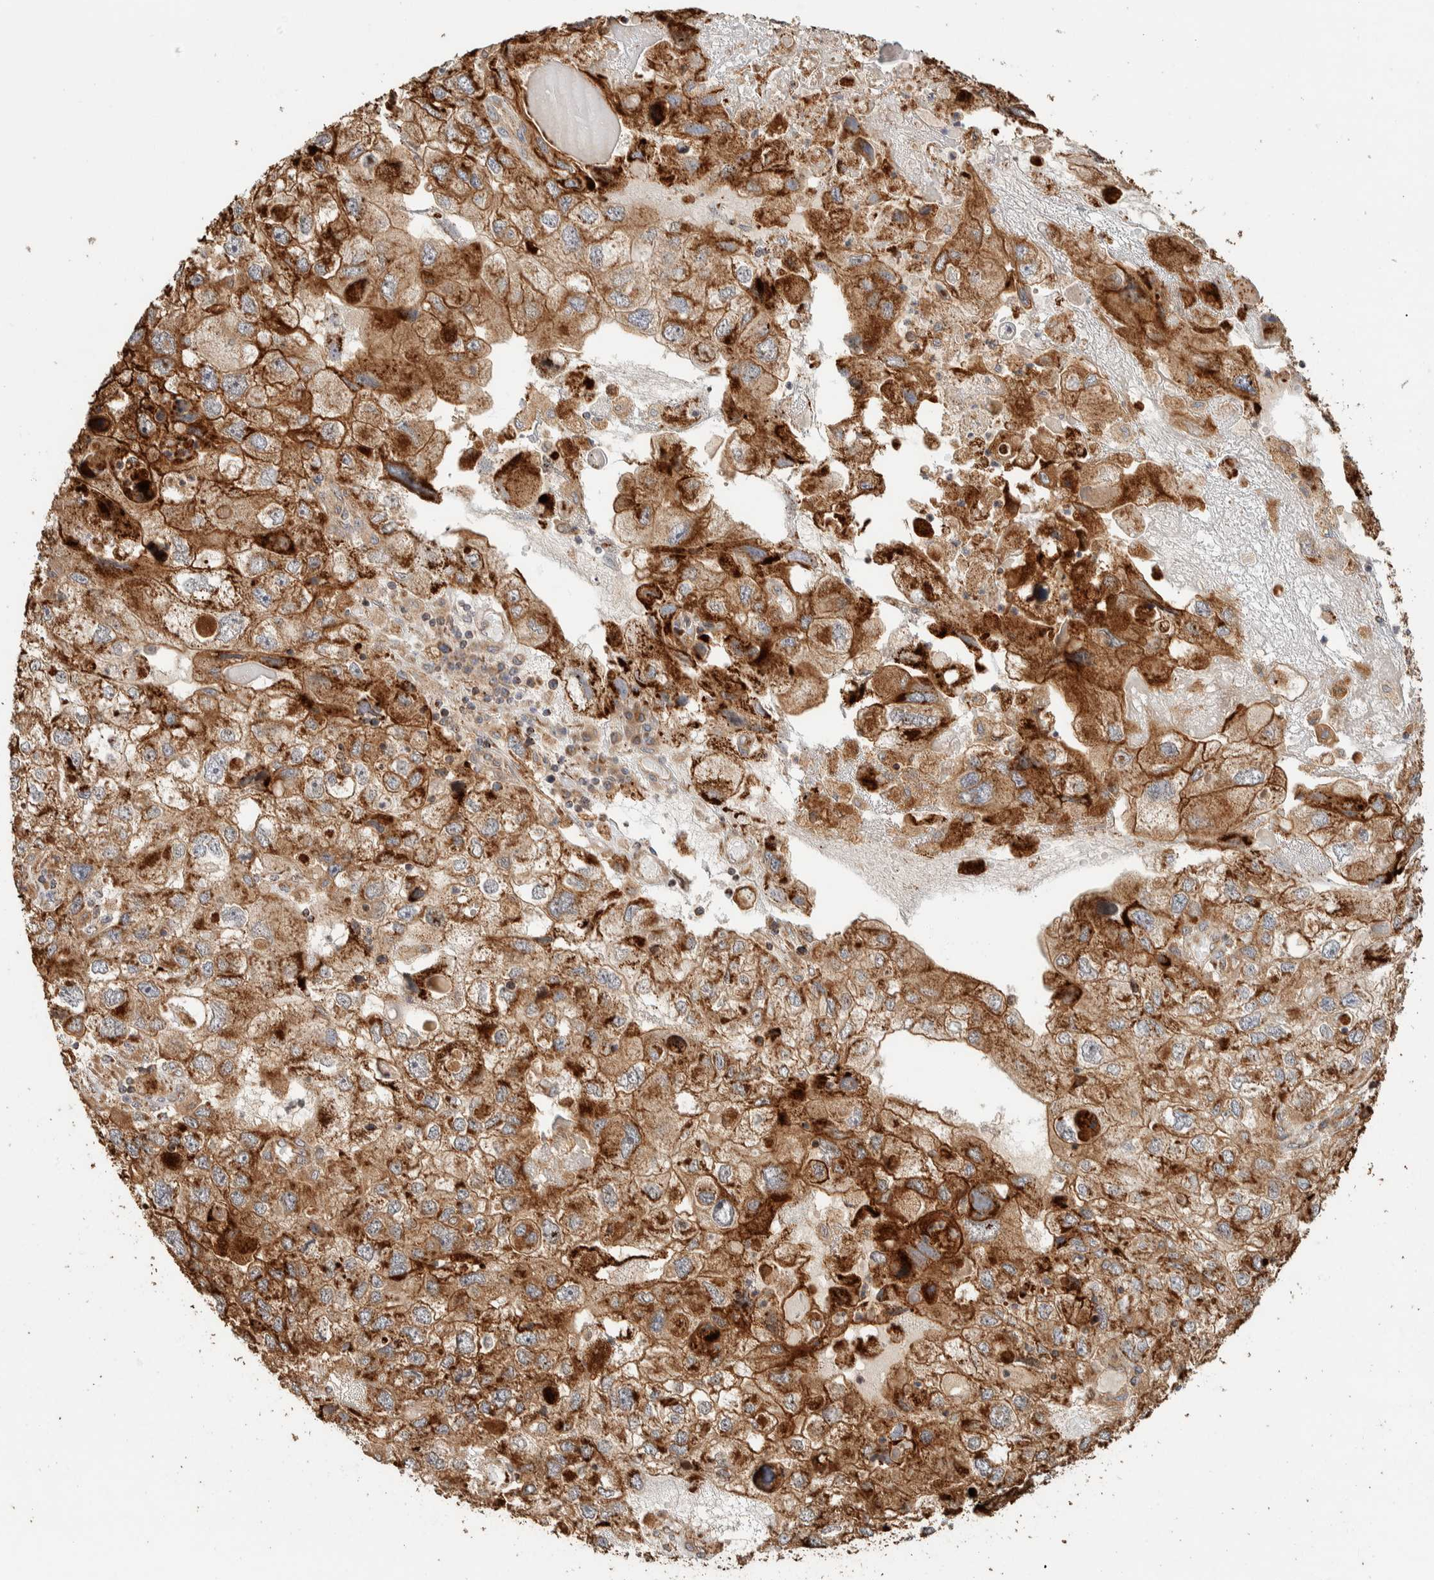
{"staining": {"intensity": "strong", "quantity": ">75%", "location": "cytoplasmic/membranous"}, "tissue": "endometrial cancer", "cell_type": "Tumor cells", "image_type": "cancer", "snomed": [{"axis": "morphology", "description": "Adenocarcinoma, NOS"}, {"axis": "topography", "description": "Endometrium"}], "caption": "Brown immunohistochemical staining in human endometrial cancer (adenocarcinoma) displays strong cytoplasmic/membranous expression in about >75% of tumor cells. Nuclei are stained in blue.", "gene": "KIF9", "patient": {"sex": "female", "age": 49}}